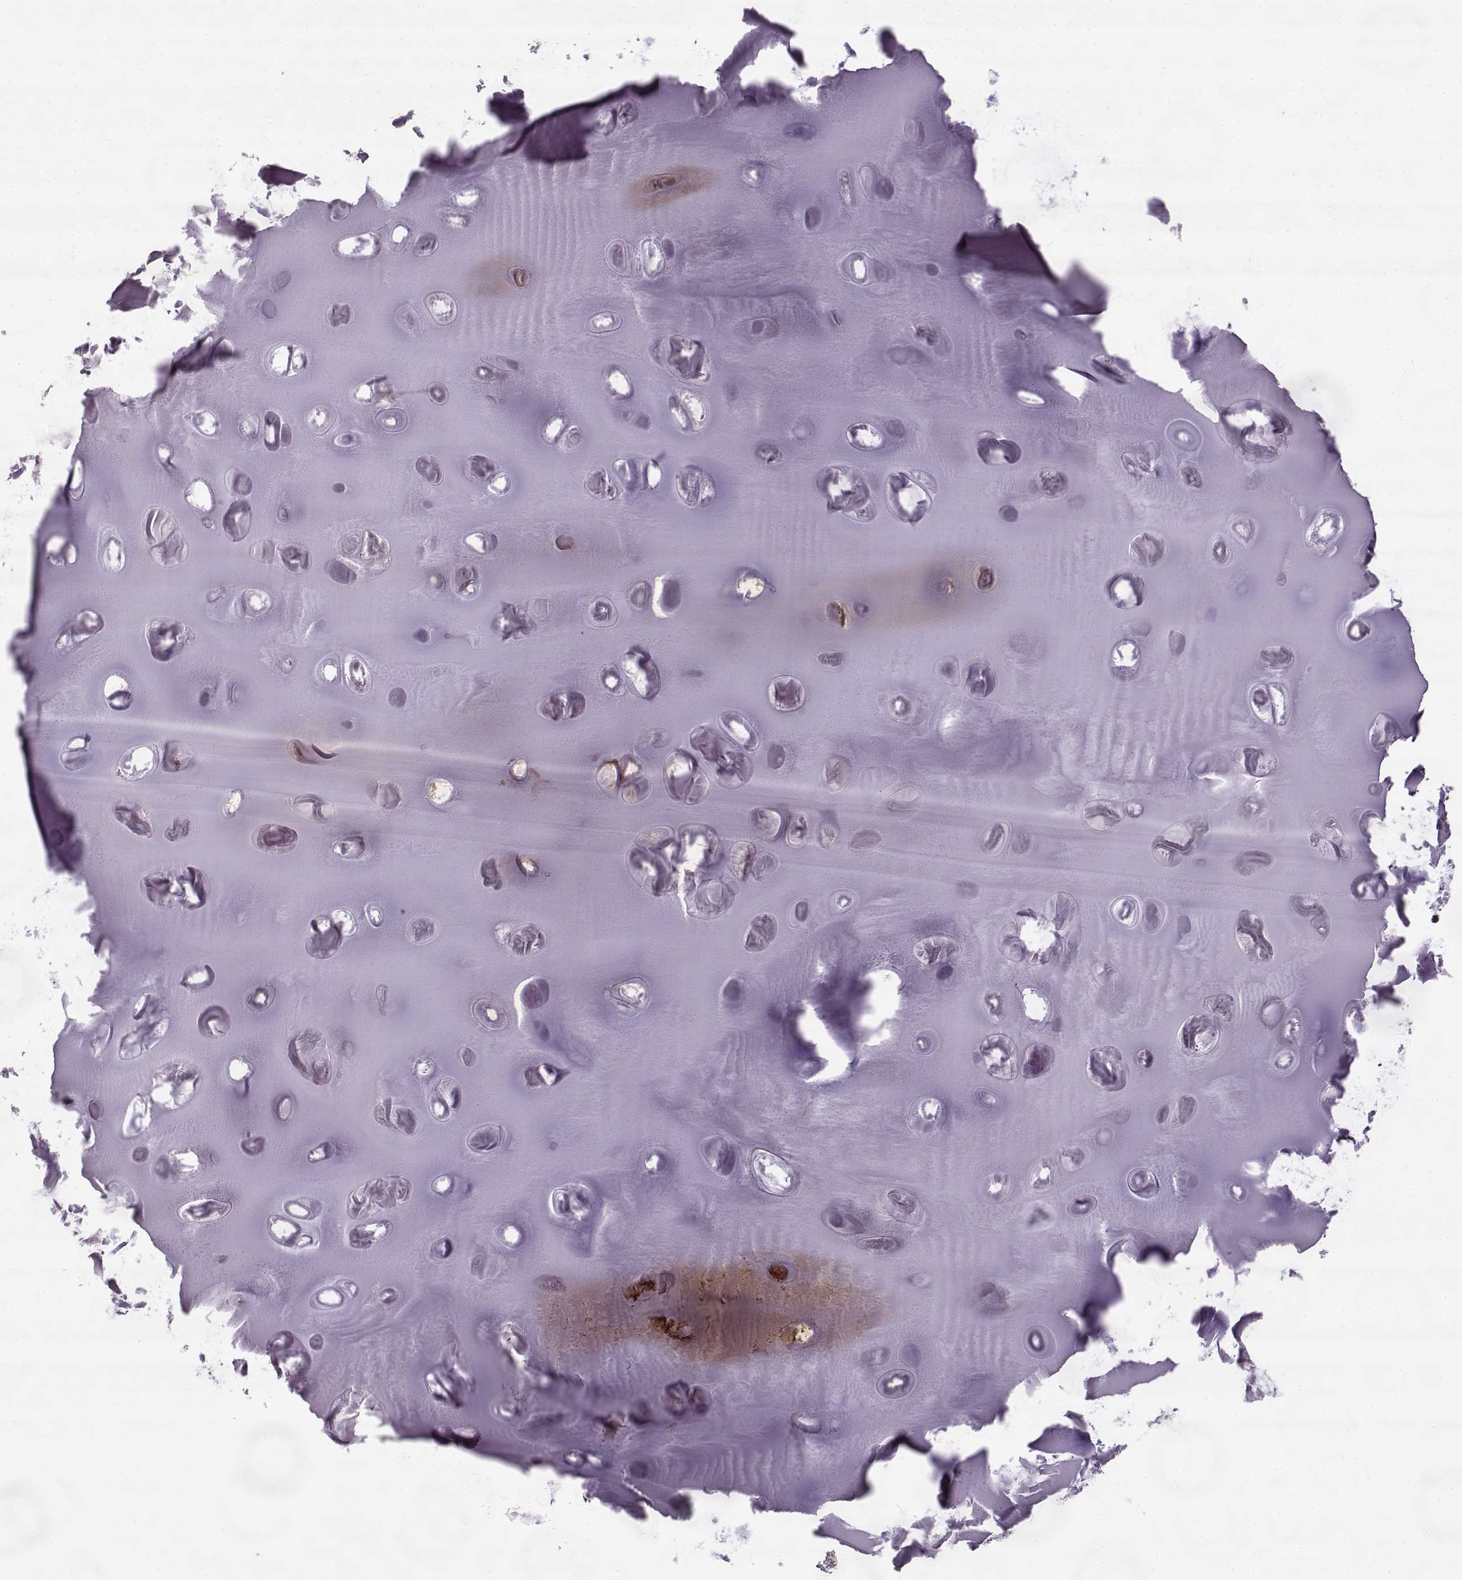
{"staining": {"intensity": "moderate", "quantity": "<25%", "location": "cytoplasmic/membranous"}, "tissue": "soft tissue", "cell_type": "Chondrocytes", "image_type": "normal", "snomed": [{"axis": "morphology", "description": "Normal tissue, NOS"}, {"axis": "morphology", "description": "Squamous cell carcinoma, NOS"}, {"axis": "topography", "description": "Cartilage tissue"}, {"axis": "topography", "description": "Lung"}], "caption": "Protein expression by IHC exhibits moderate cytoplasmic/membranous positivity in about <25% of chondrocytes in unremarkable soft tissue.", "gene": "FSTL1", "patient": {"sex": "male", "age": 66}}